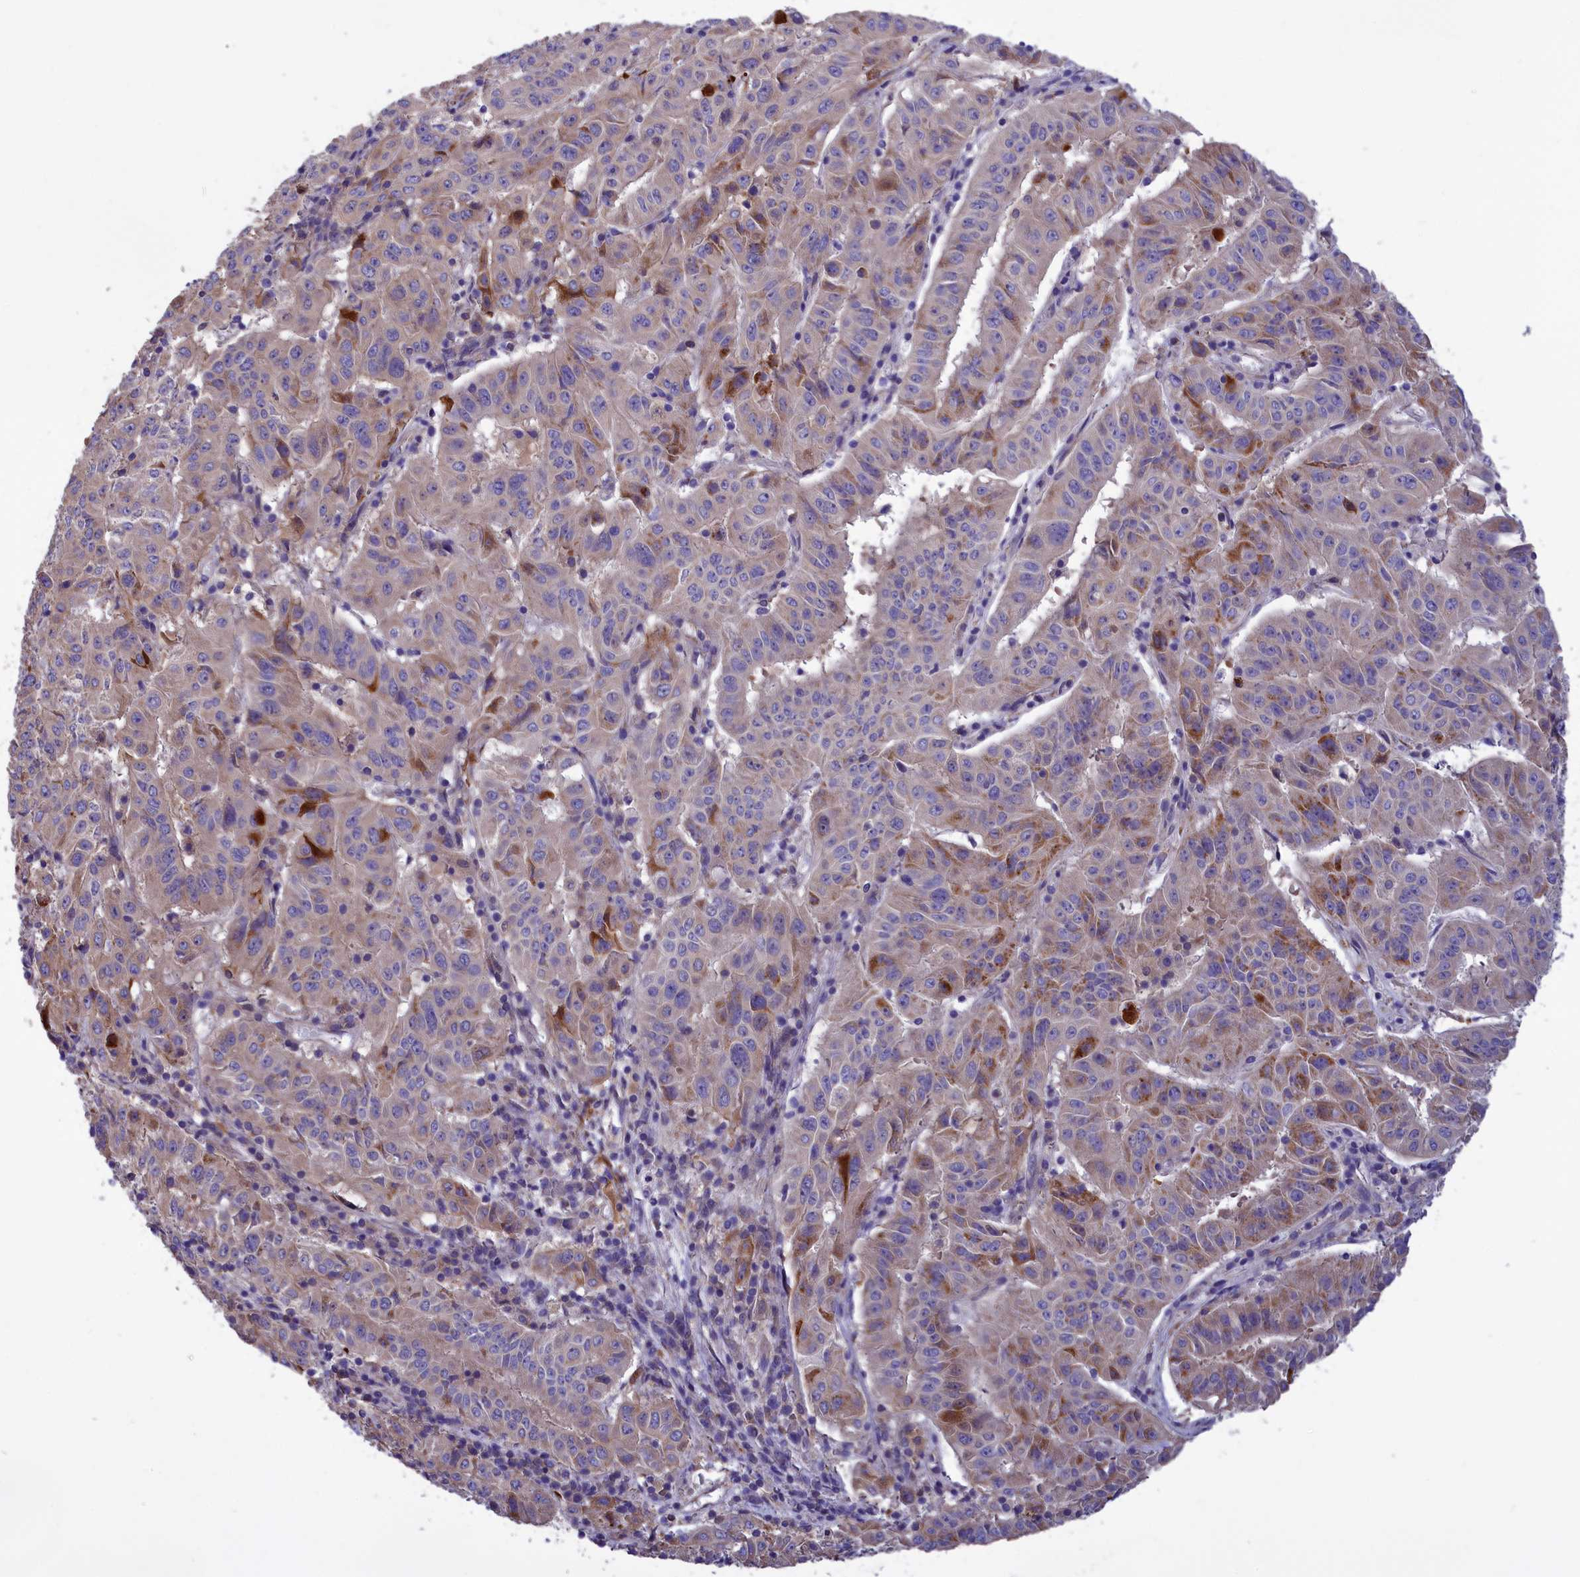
{"staining": {"intensity": "negative", "quantity": "none", "location": "none"}, "tissue": "pancreatic cancer", "cell_type": "Tumor cells", "image_type": "cancer", "snomed": [{"axis": "morphology", "description": "Adenocarcinoma, NOS"}, {"axis": "topography", "description": "Pancreas"}], "caption": "IHC image of neoplastic tissue: pancreatic cancer stained with DAB reveals no significant protein staining in tumor cells.", "gene": "AMDHD2", "patient": {"sex": "male", "age": 63}}